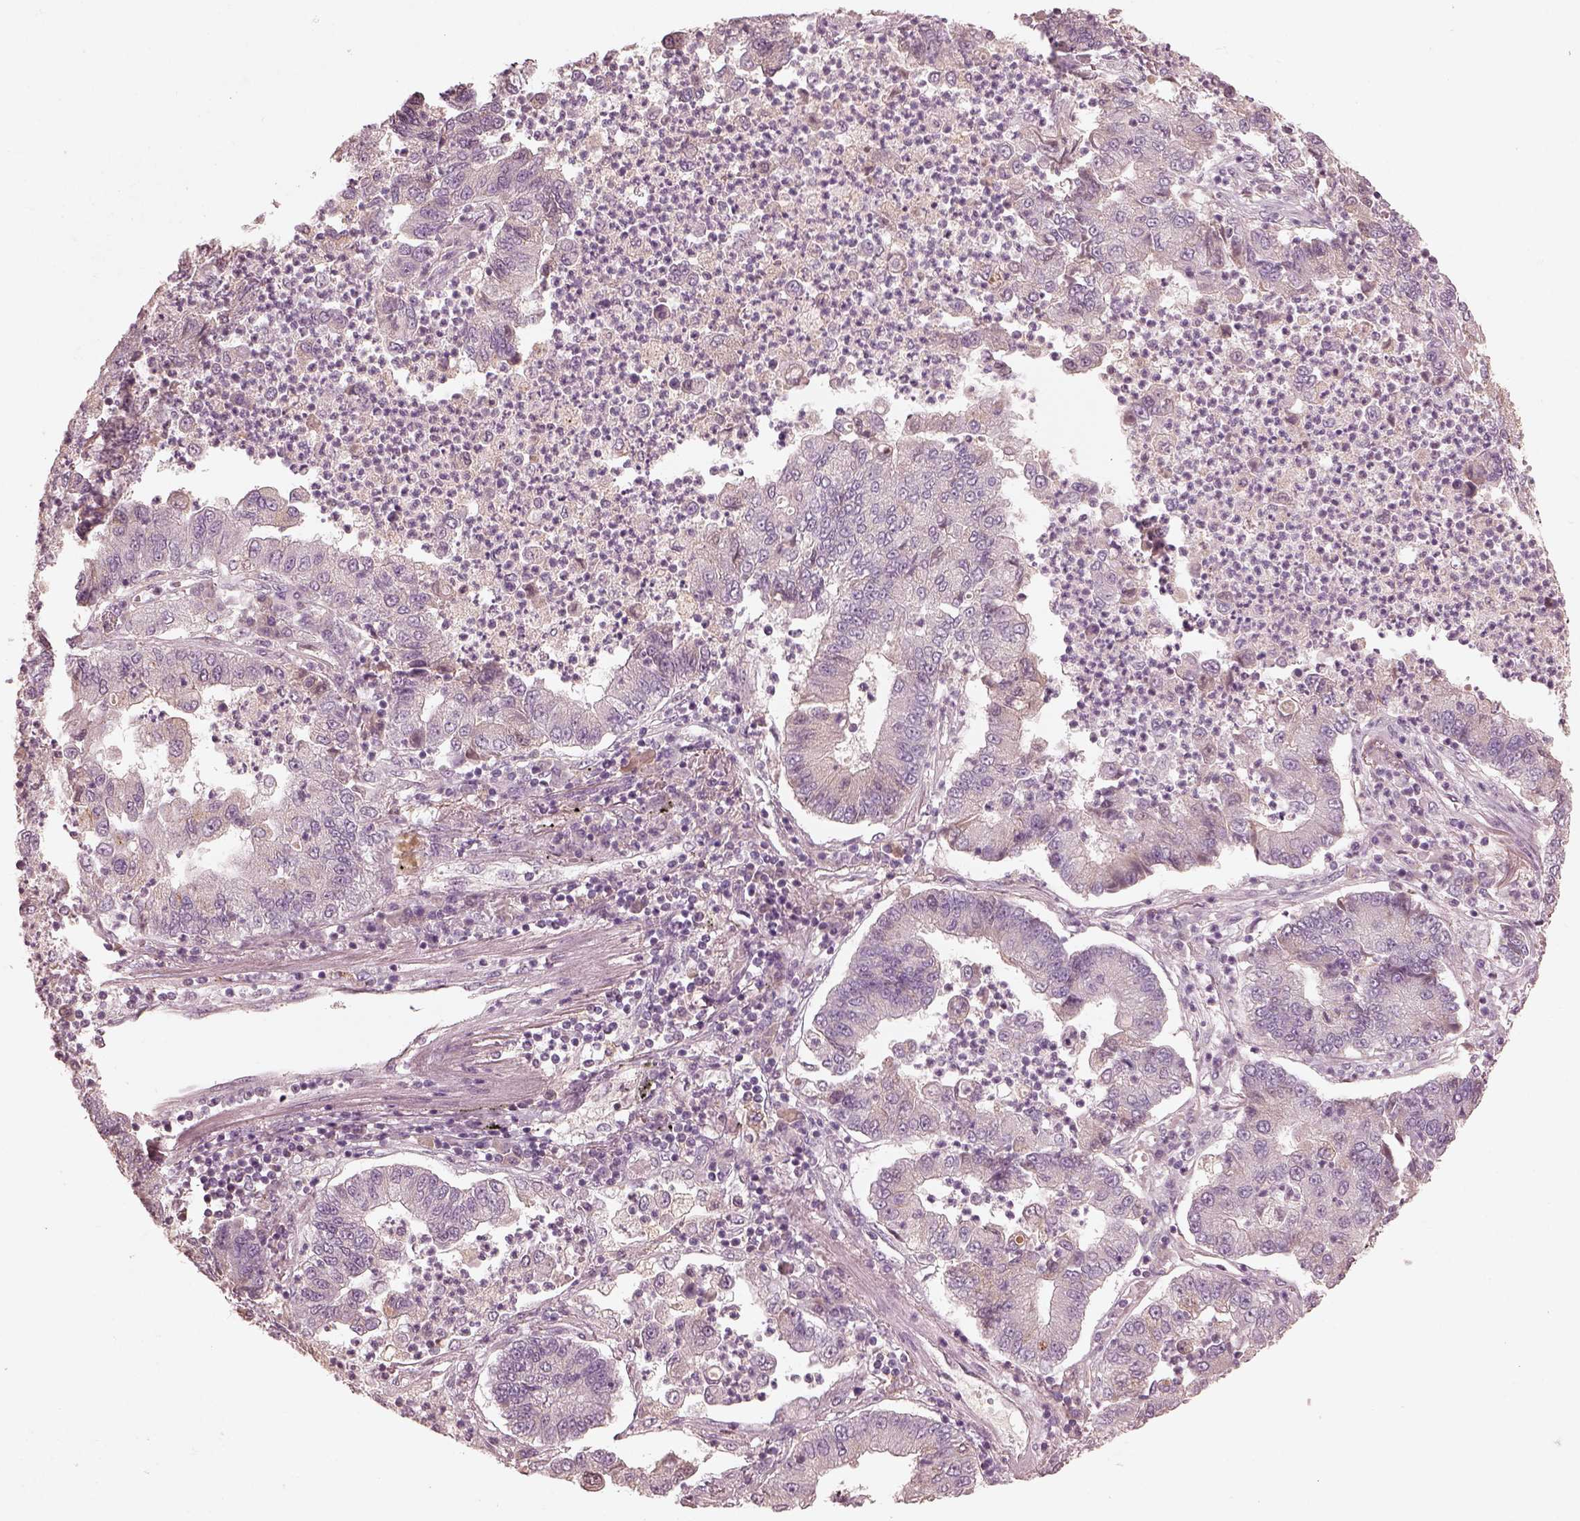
{"staining": {"intensity": "negative", "quantity": "none", "location": "none"}, "tissue": "lung cancer", "cell_type": "Tumor cells", "image_type": "cancer", "snomed": [{"axis": "morphology", "description": "Adenocarcinoma, NOS"}, {"axis": "topography", "description": "Lung"}], "caption": "Tumor cells are negative for brown protein staining in lung cancer.", "gene": "VWA5B1", "patient": {"sex": "female", "age": 57}}